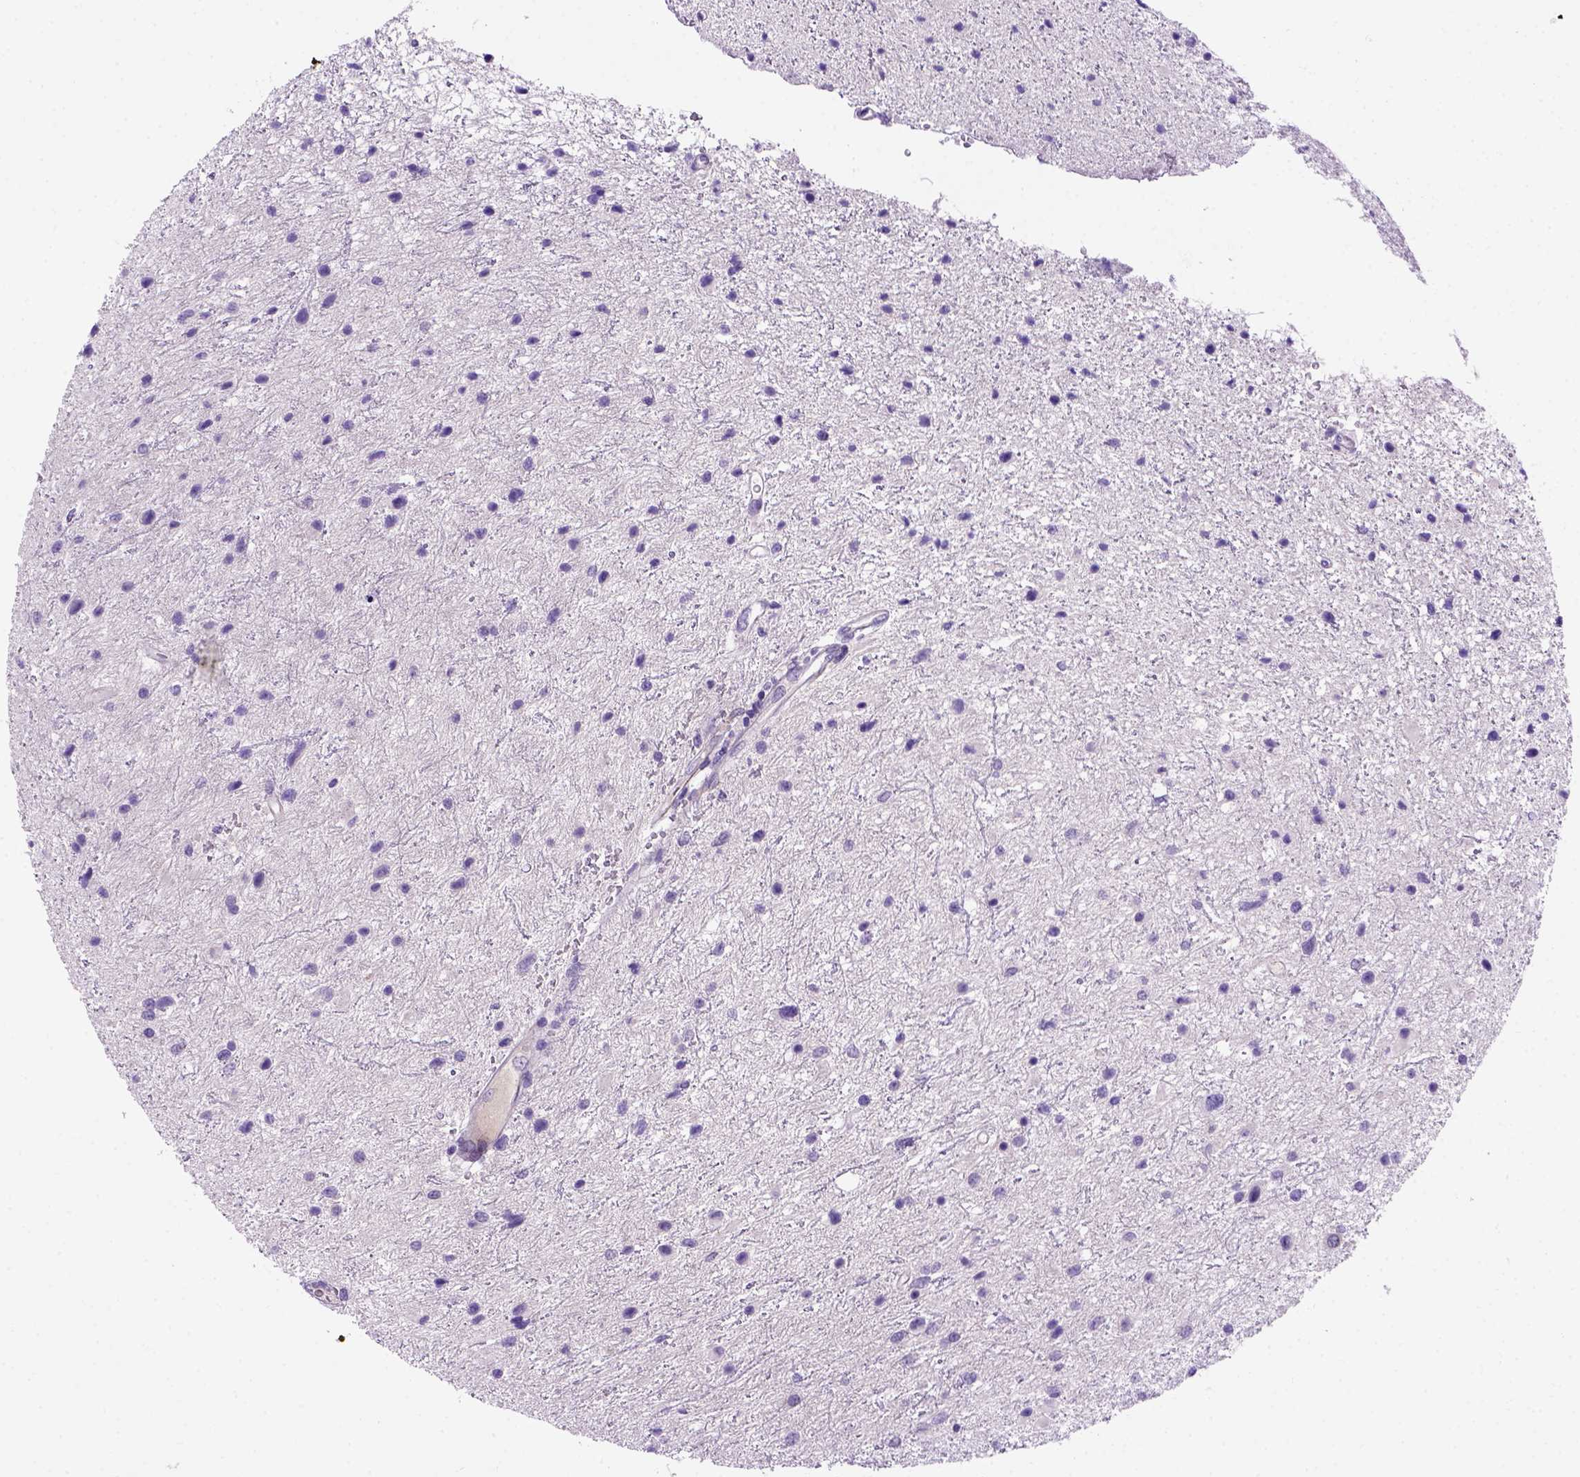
{"staining": {"intensity": "negative", "quantity": "none", "location": "none"}, "tissue": "glioma", "cell_type": "Tumor cells", "image_type": "cancer", "snomed": [{"axis": "morphology", "description": "Glioma, malignant, Low grade"}, {"axis": "topography", "description": "Brain"}], "caption": "Tumor cells are negative for brown protein staining in malignant glioma (low-grade). The staining was performed using DAB to visualize the protein expression in brown, while the nuclei were stained in blue with hematoxylin (Magnification: 20x).", "gene": "FAM81B", "patient": {"sex": "female", "age": 32}}